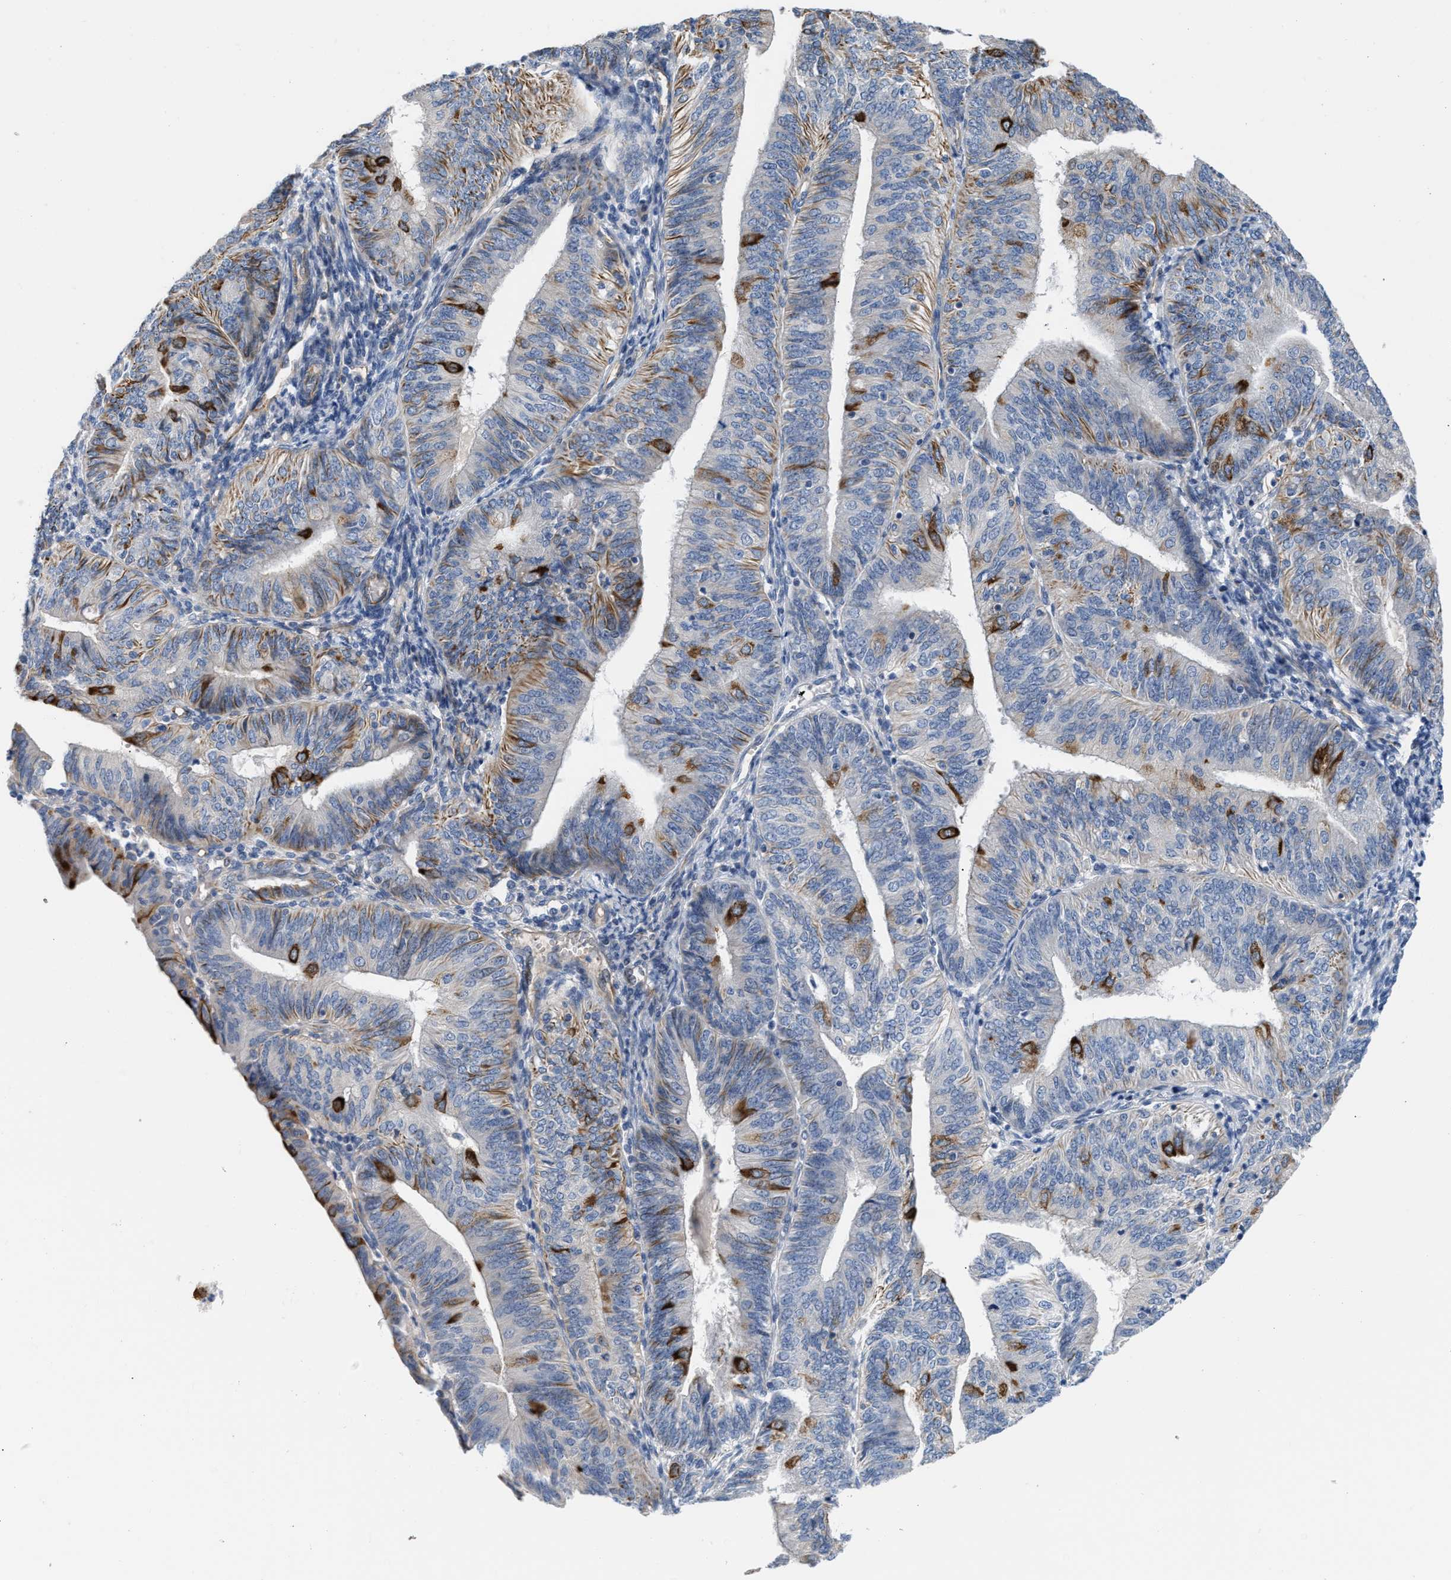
{"staining": {"intensity": "strong", "quantity": "<25%", "location": "cytoplasmic/membranous"}, "tissue": "endometrial cancer", "cell_type": "Tumor cells", "image_type": "cancer", "snomed": [{"axis": "morphology", "description": "Adenocarcinoma, NOS"}, {"axis": "topography", "description": "Endometrium"}], "caption": "Immunohistochemistry (IHC) staining of endometrial cancer (adenocarcinoma), which displays medium levels of strong cytoplasmic/membranous staining in about <25% of tumor cells indicating strong cytoplasmic/membranous protein staining. The staining was performed using DAB (3,3'-diaminobenzidine) (brown) for protein detection and nuclei were counterstained in hematoxylin (blue).", "gene": "TFPI", "patient": {"sex": "female", "age": 58}}